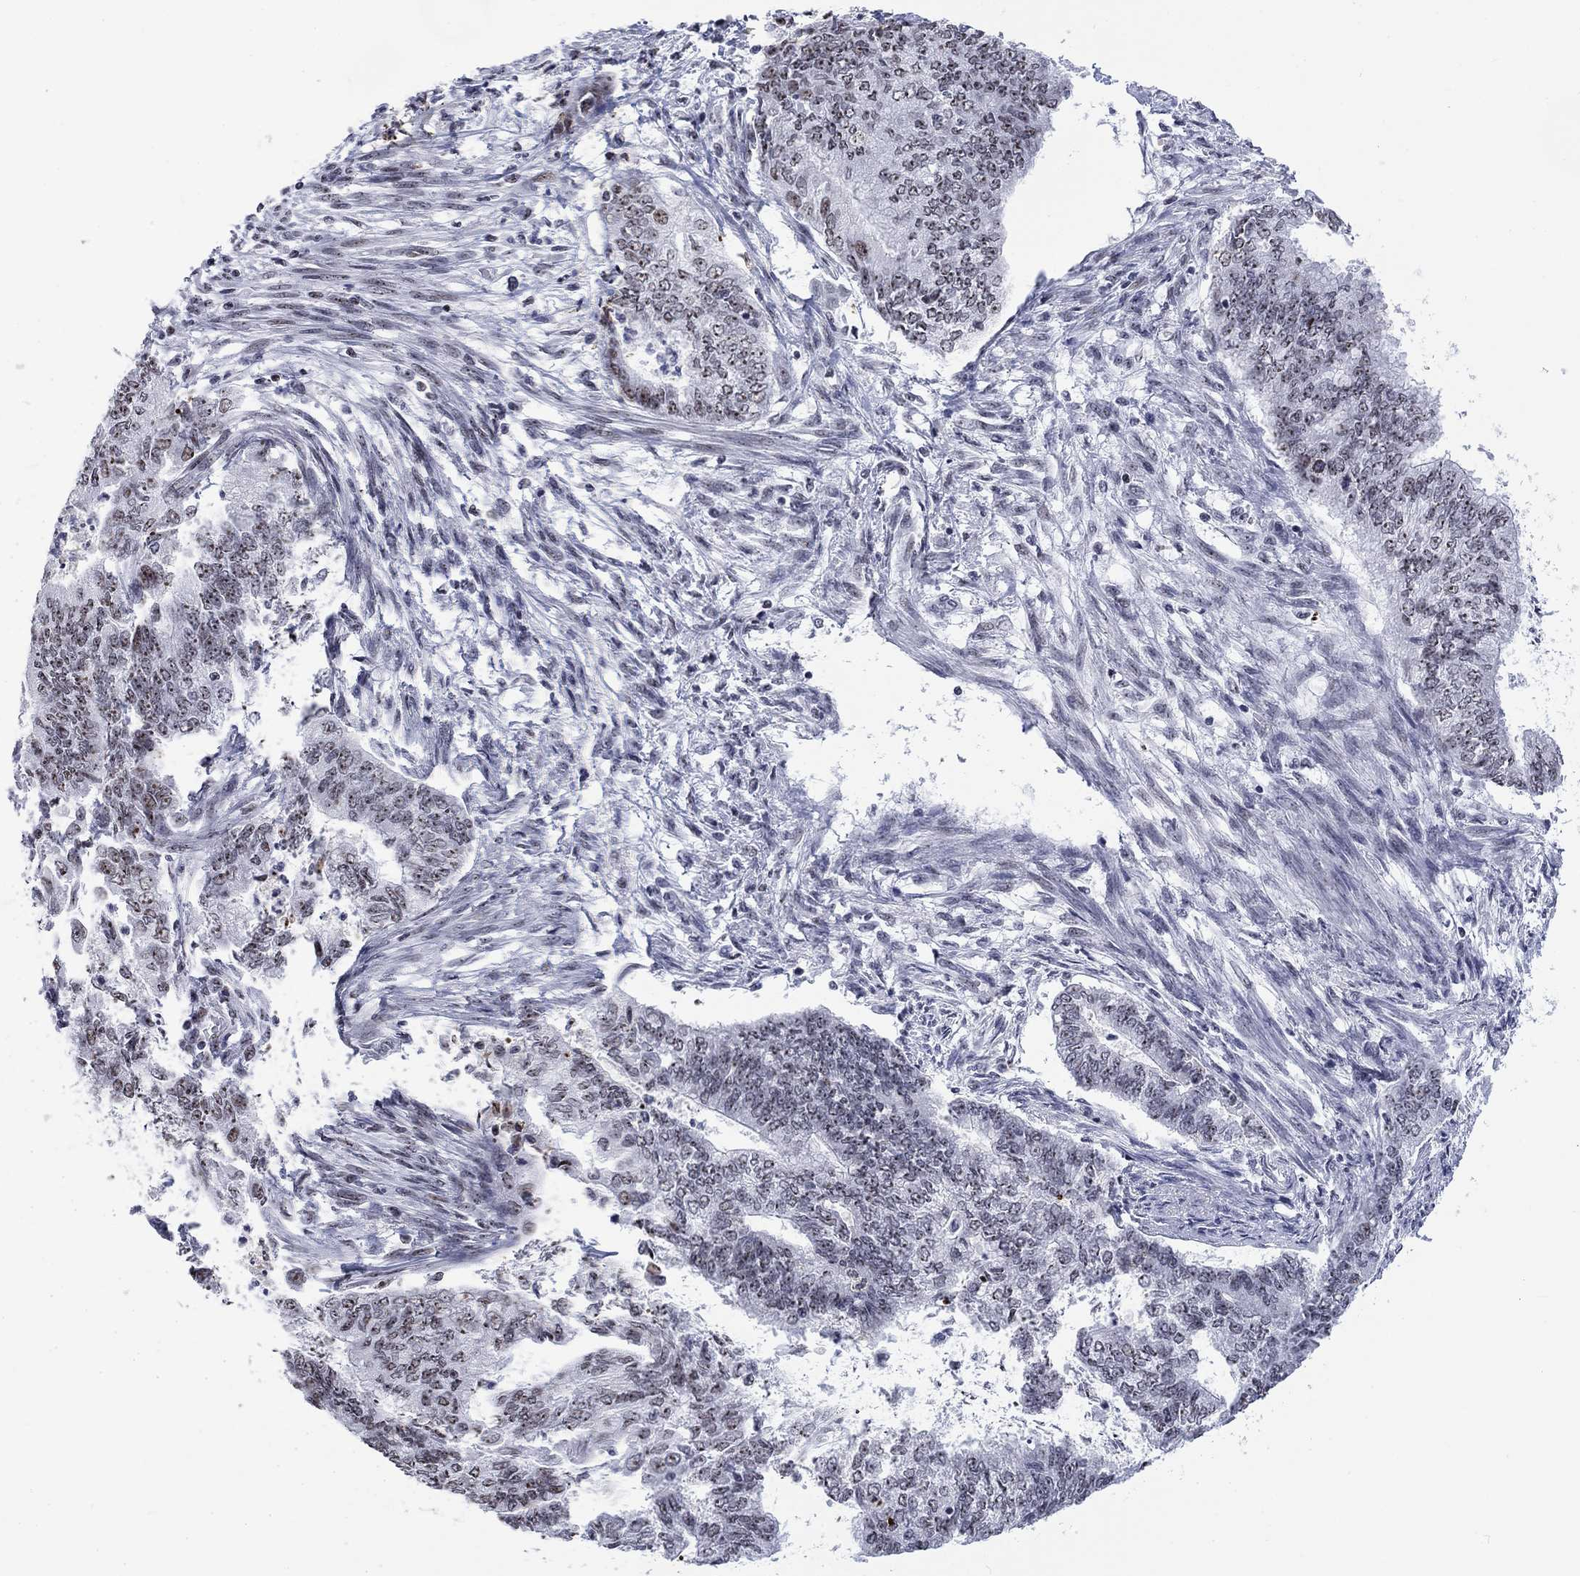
{"staining": {"intensity": "weak", "quantity": "<25%", "location": "nuclear"}, "tissue": "endometrial cancer", "cell_type": "Tumor cells", "image_type": "cancer", "snomed": [{"axis": "morphology", "description": "Adenocarcinoma, NOS"}, {"axis": "topography", "description": "Endometrium"}], "caption": "The photomicrograph shows no significant staining in tumor cells of endometrial cancer.", "gene": "CSRNP3", "patient": {"sex": "female", "age": 65}}